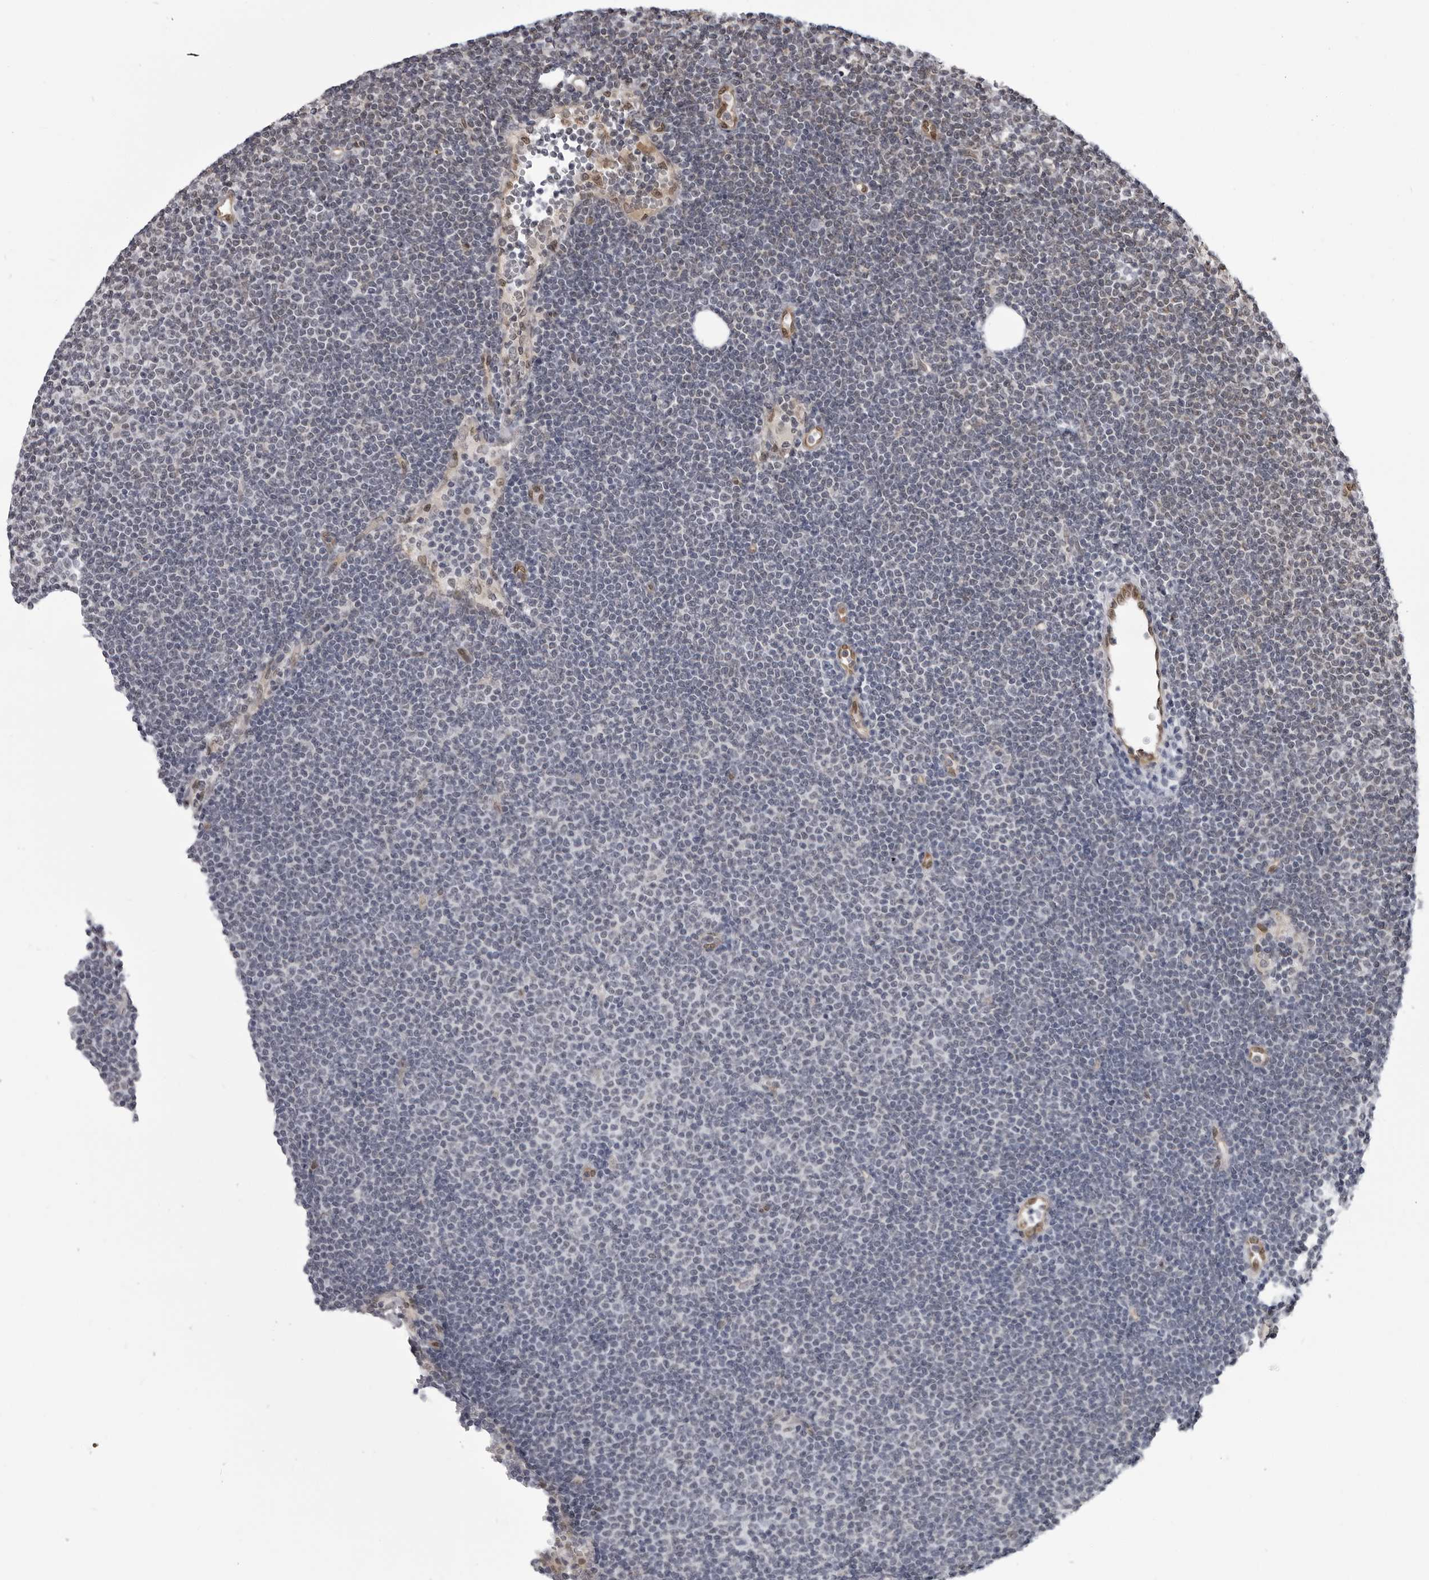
{"staining": {"intensity": "weak", "quantity": "<25%", "location": "nuclear"}, "tissue": "lymphoma", "cell_type": "Tumor cells", "image_type": "cancer", "snomed": [{"axis": "morphology", "description": "Malignant lymphoma, non-Hodgkin's type, Low grade"}, {"axis": "topography", "description": "Lymph node"}], "caption": "A micrograph of human malignant lymphoma, non-Hodgkin's type (low-grade) is negative for staining in tumor cells.", "gene": "MAPK12", "patient": {"sex": "female", "age": 53}}